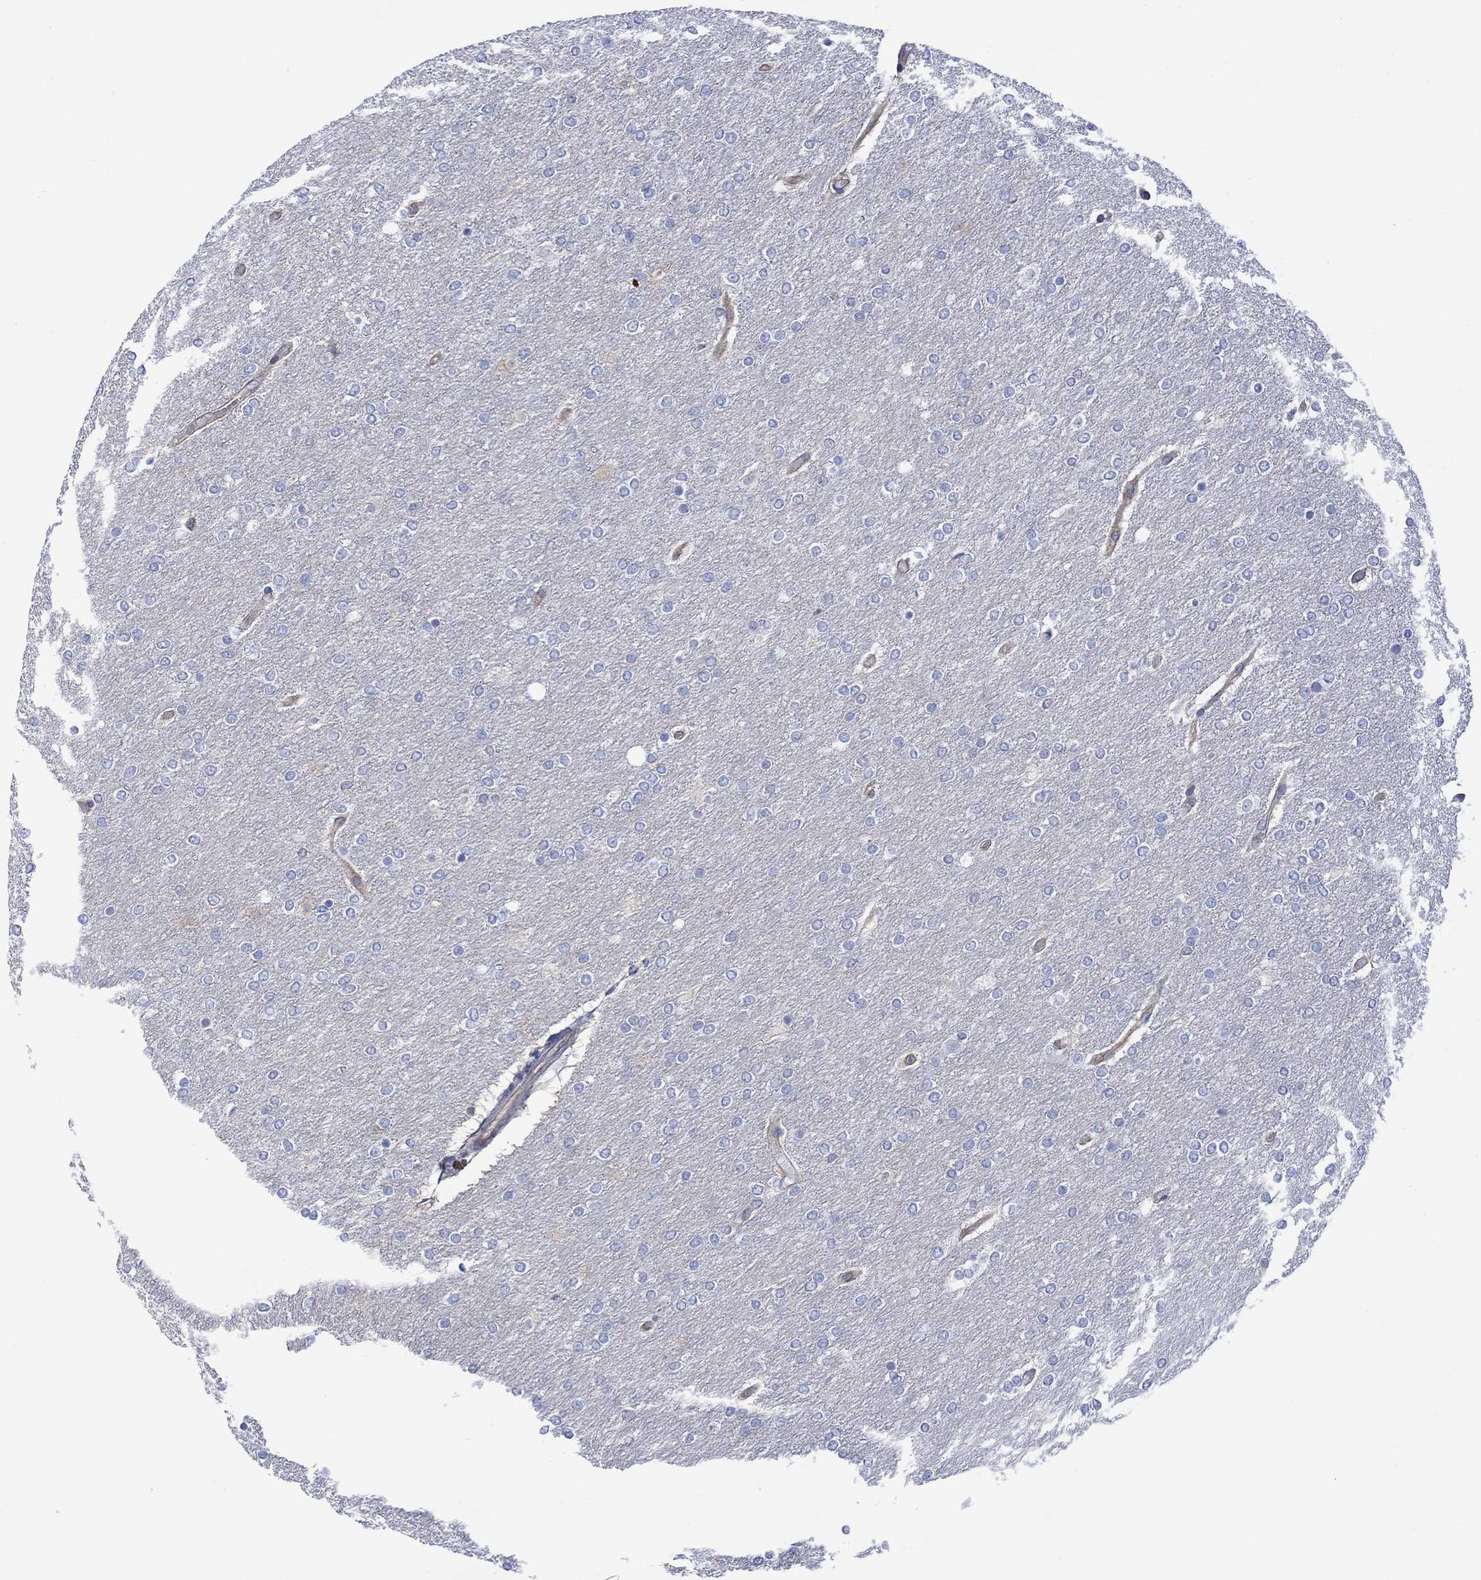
{"staining": {"intensity": "negative", "quantity": "none", "location": "none"}, "tissue": "glioma", "cell_type": "Tumor cells", "image_type": "cancer", "snomed": [{"axis": "morphology", "description": "Glioma, malignant, High grade"}, {"axis": "topography", "description": "Brain"}], "caption": "IHC micrograph of human malignant high-grade glioma stained for a protein (brown), which displays no staining in tumor cells.", "gene": "GBP5", "patient": {"sex": "female", "age": 61}}